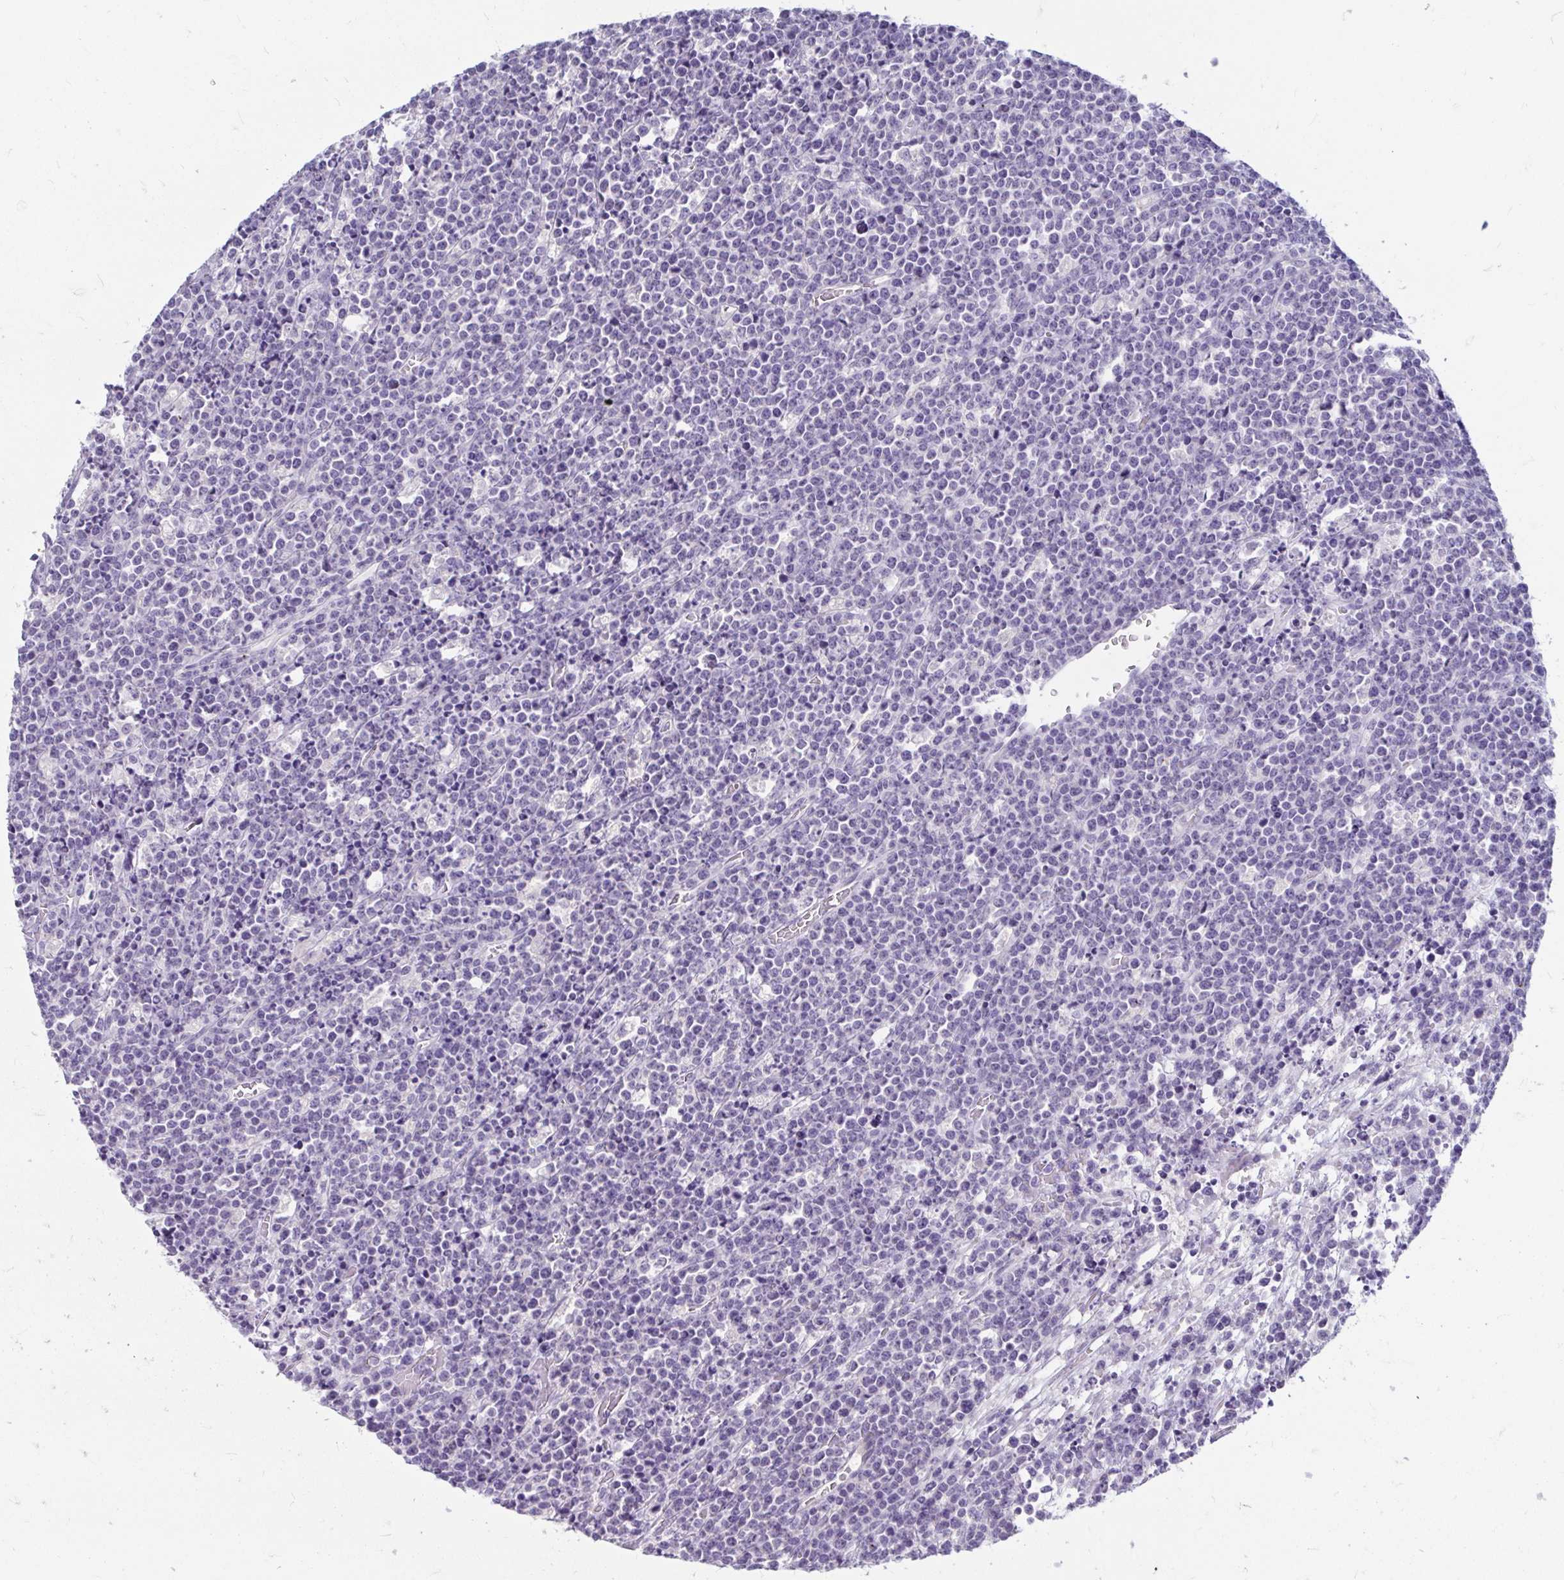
{"staining": {"intensity": "negative", "quantity": "none", "location": "none"}, "tissue": "lymphoma", "cell_type": "Tumor cells", "image_type": "cancer", "snomed": [{"axis": "morphology", "description": "Malignant lymphoma, non-Hodgkin's type, High grade"}, {"axis": "topography", "description": "Ovary"}], "caption": "An immunohistochemistry (IHC) histopathology image of lymphoma is shown. There is no staining in tumor cells of lymphoma. (Immunohistochemistry, brightfield microscopy, high magnification).", "gene": "ADH1A", "patient": {"sex": "female", "age": 56}}